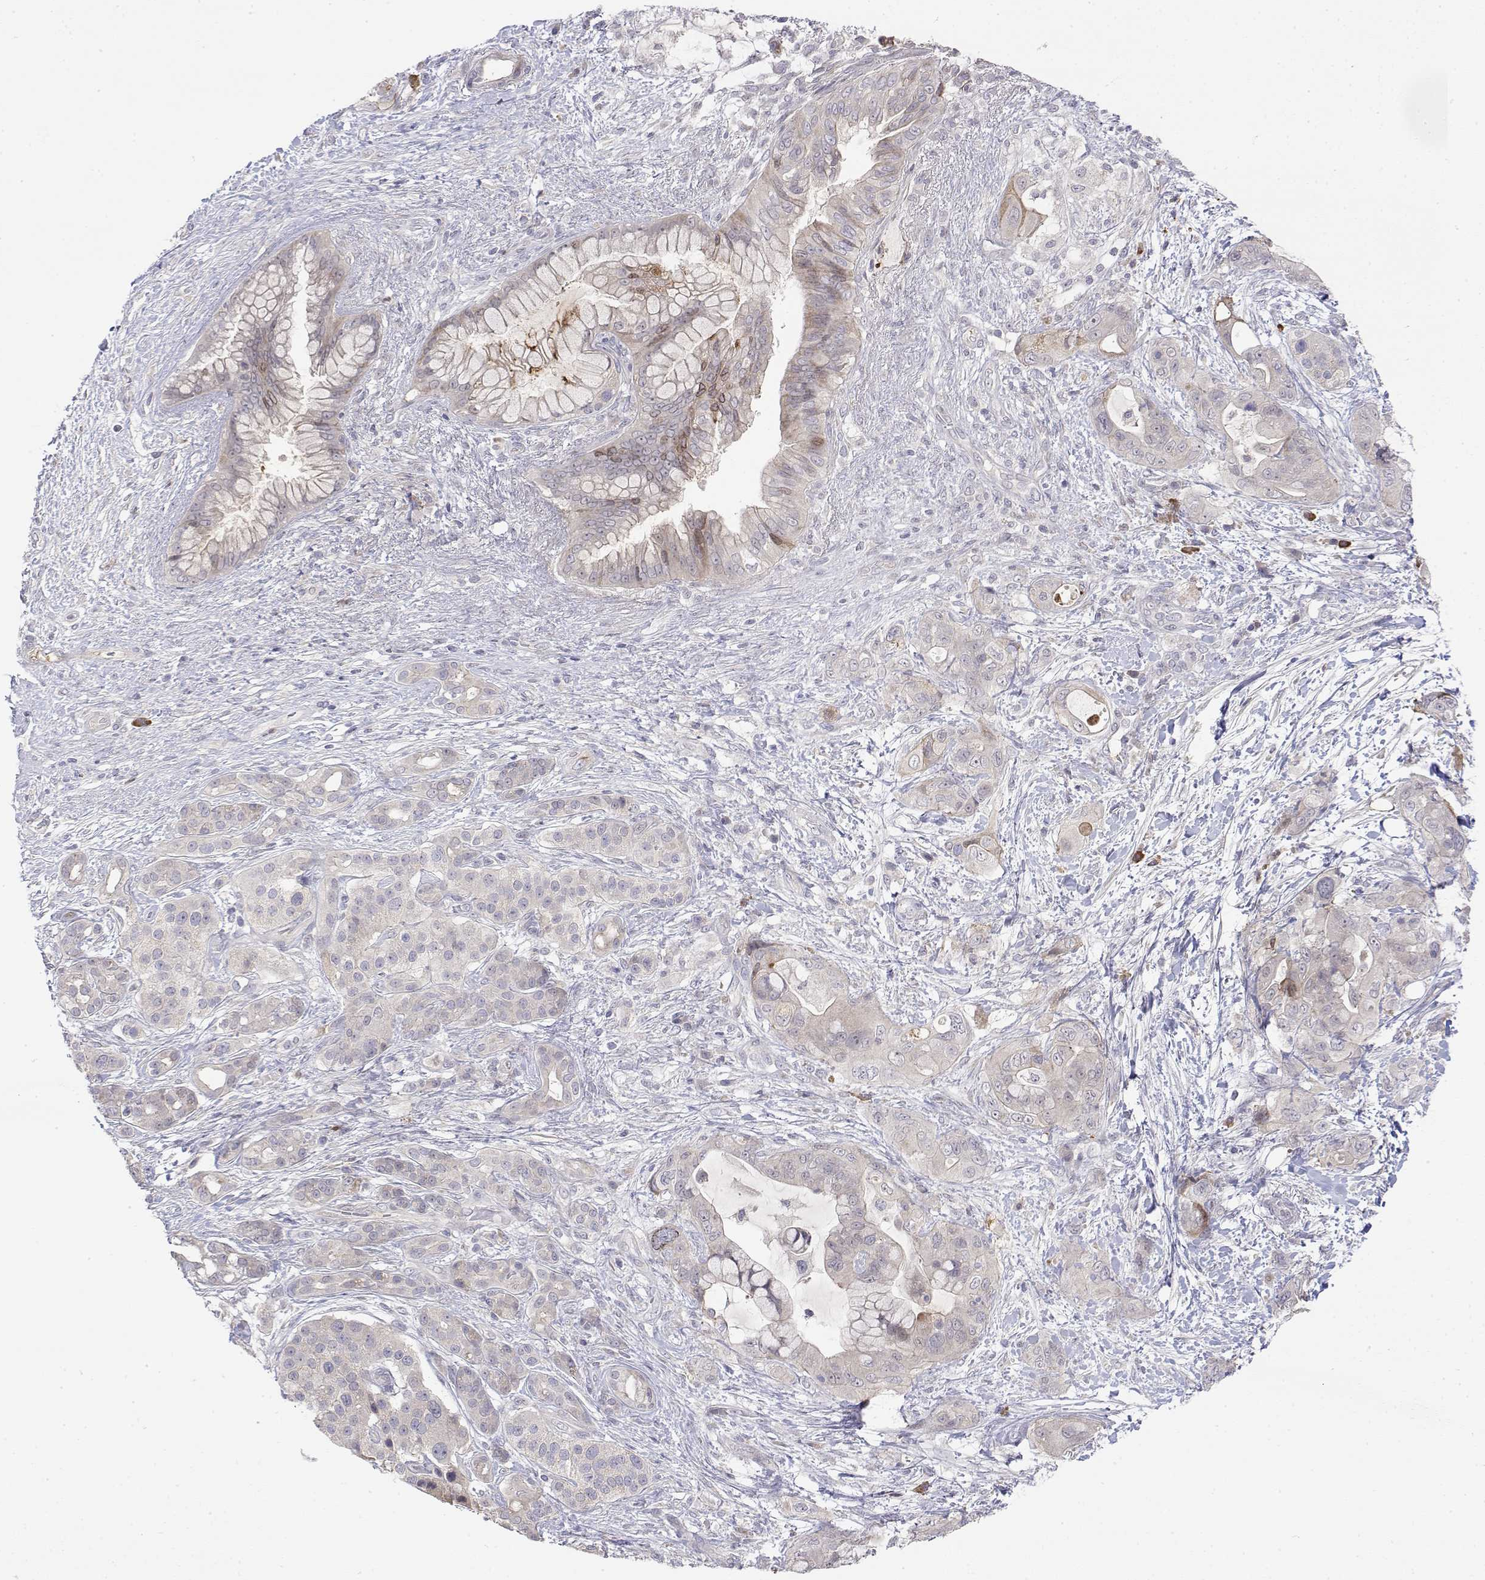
{"staining": {"intensity": "weak", "quantity": "<25%", "location": "cytoplasmic/membranous"}, "tissue": "pancreatic cancer", "cell_type": "Tumor cells", "image_type": "cancer", "snomed": [{"axis": "morphology", "description": "Adenocarcinoma, NOS"}, {"axis": "topography", "description": "Pancreas"}], "caption": "A high-resolution histopathology image shows IHC staining of pancreatic adenocarcinoma, which shows no significant staining in tumor cells.", "gene": "IGFBP4", "patient": {"sex": "male", "age": 71}}